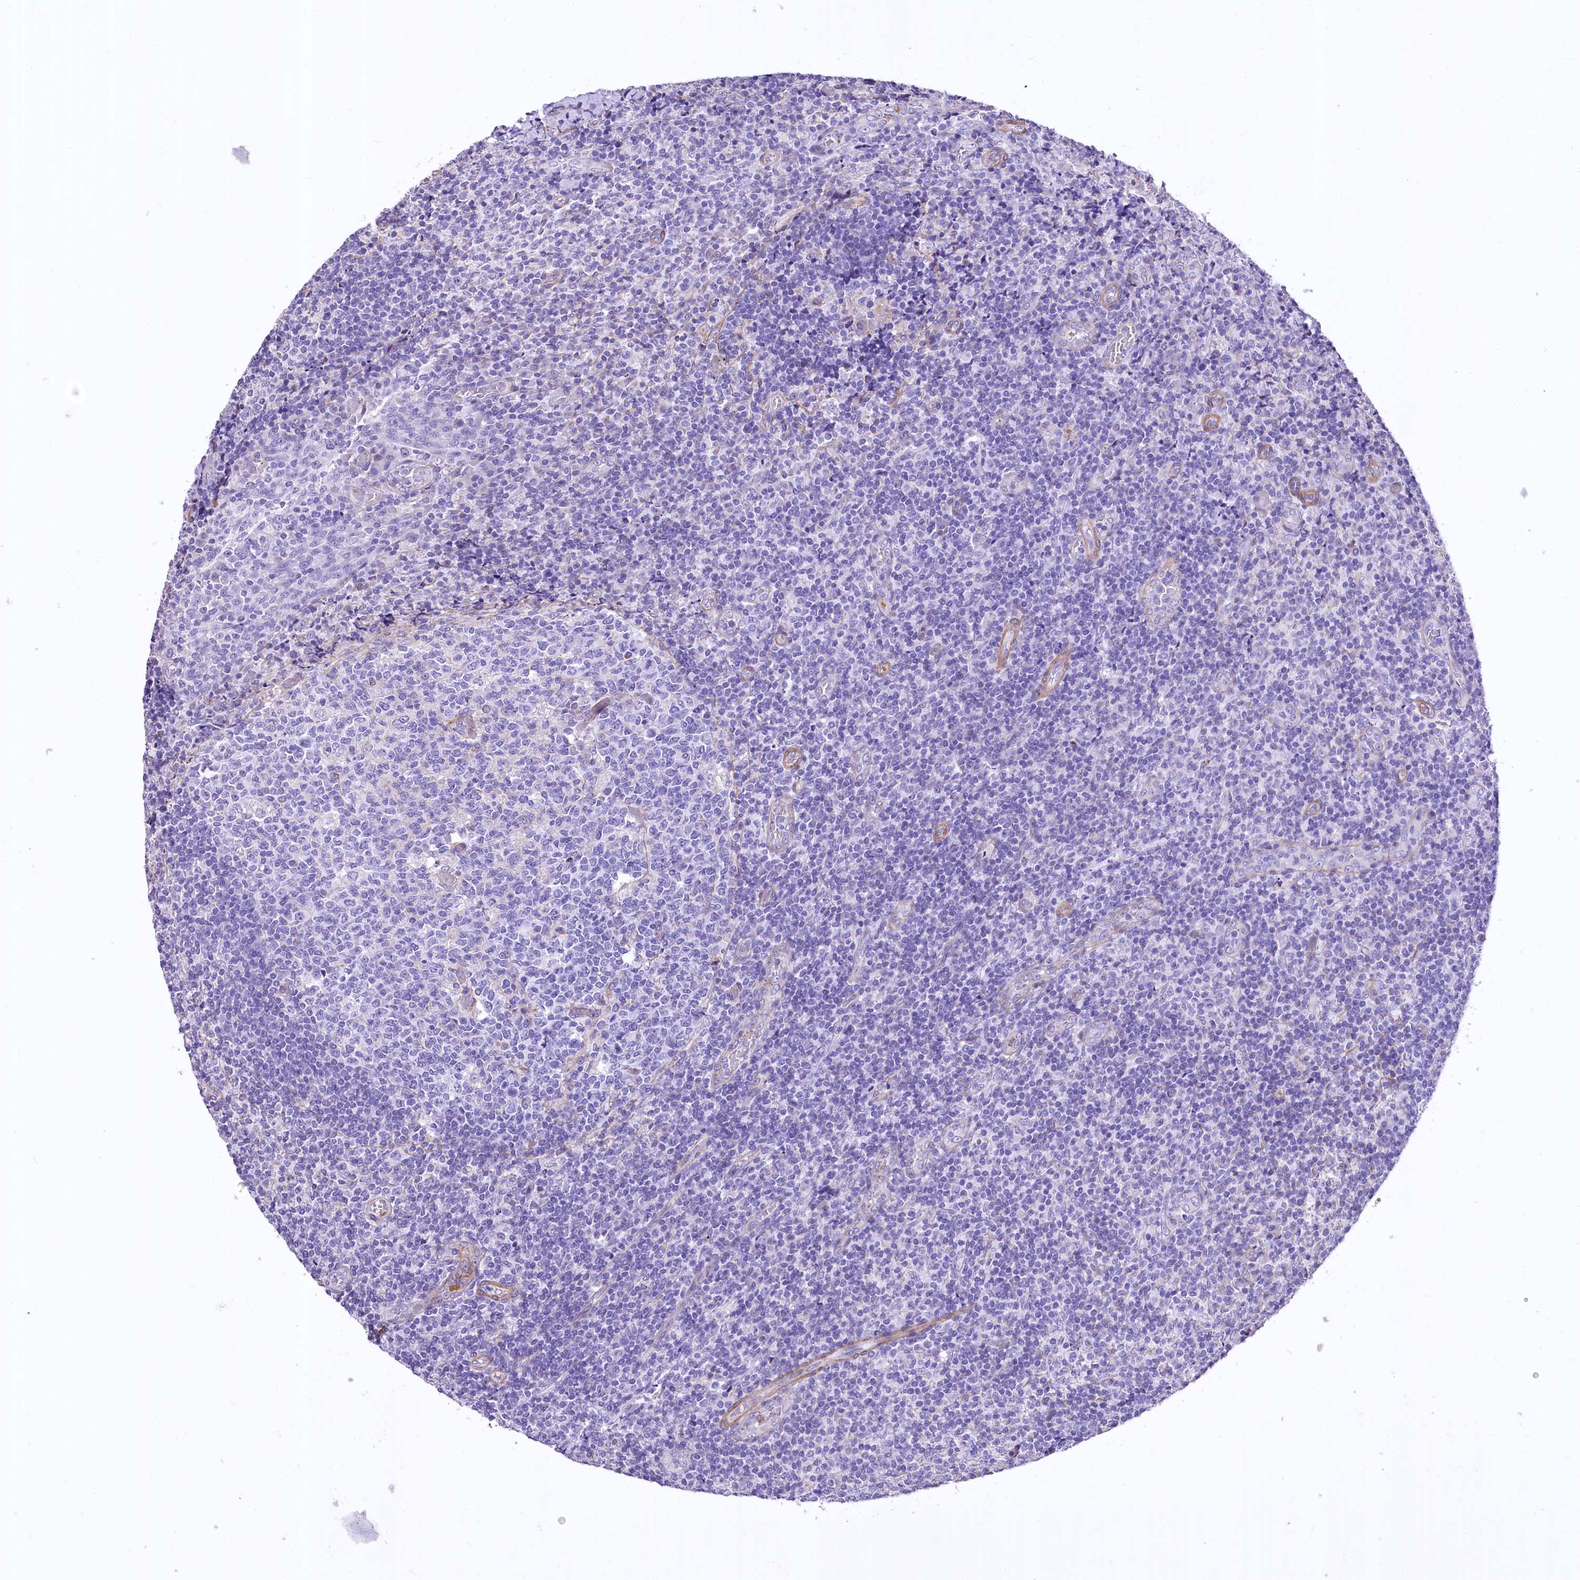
{"staining": {"intensity": "negative", "quantity": "none", "location": "none"}, "tissue": "tonsil", "cell_type": "Germinal center cells", "image_type": "normal", "snomed": [{"axis": "morphology", "description": "Normal tissue, NOS"}, {"axis": "topography", "description": "Tonsil"}], "caption": "IHC of normal tonsil displays no staining in germinal center cells.", "gene": "RDH16", "patient": {"sex": "female", "age": 19}}